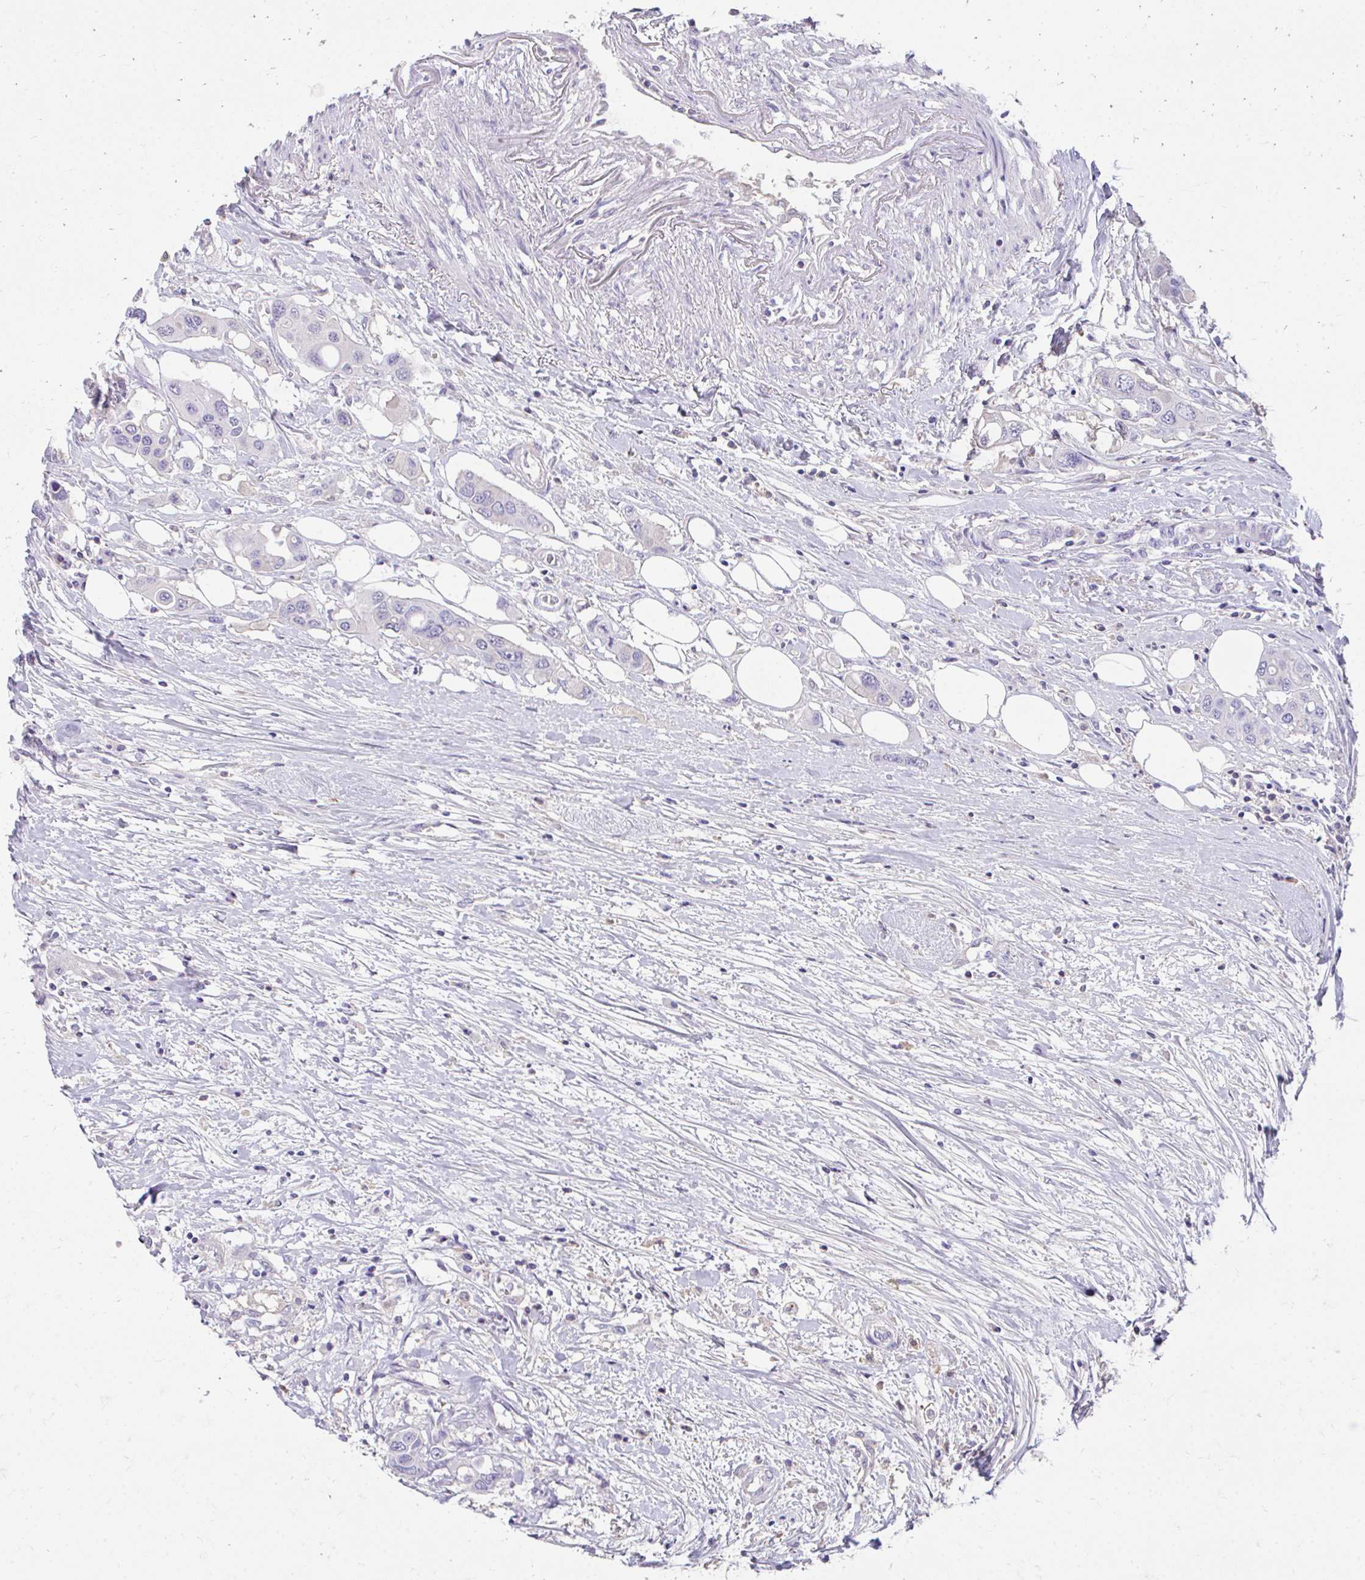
{"staining": {"intensity": "negative", "quantity": "none", "location": "none"}, "tissue": "colorectal cancer", "cell_type": "Tumor cells", "image_type": "cancer", "snomed": [{"axis": "morphology", "description": "Adenocarcinoma, NOS"}, {"axis": "topography", "description": "Colon"}], "caption": "Tumor cells show no significant protein positivity in colorectal cancer (adenocarcinoma).", "gene": "CFH", "patient": {"sex": "male", "age": 77}}